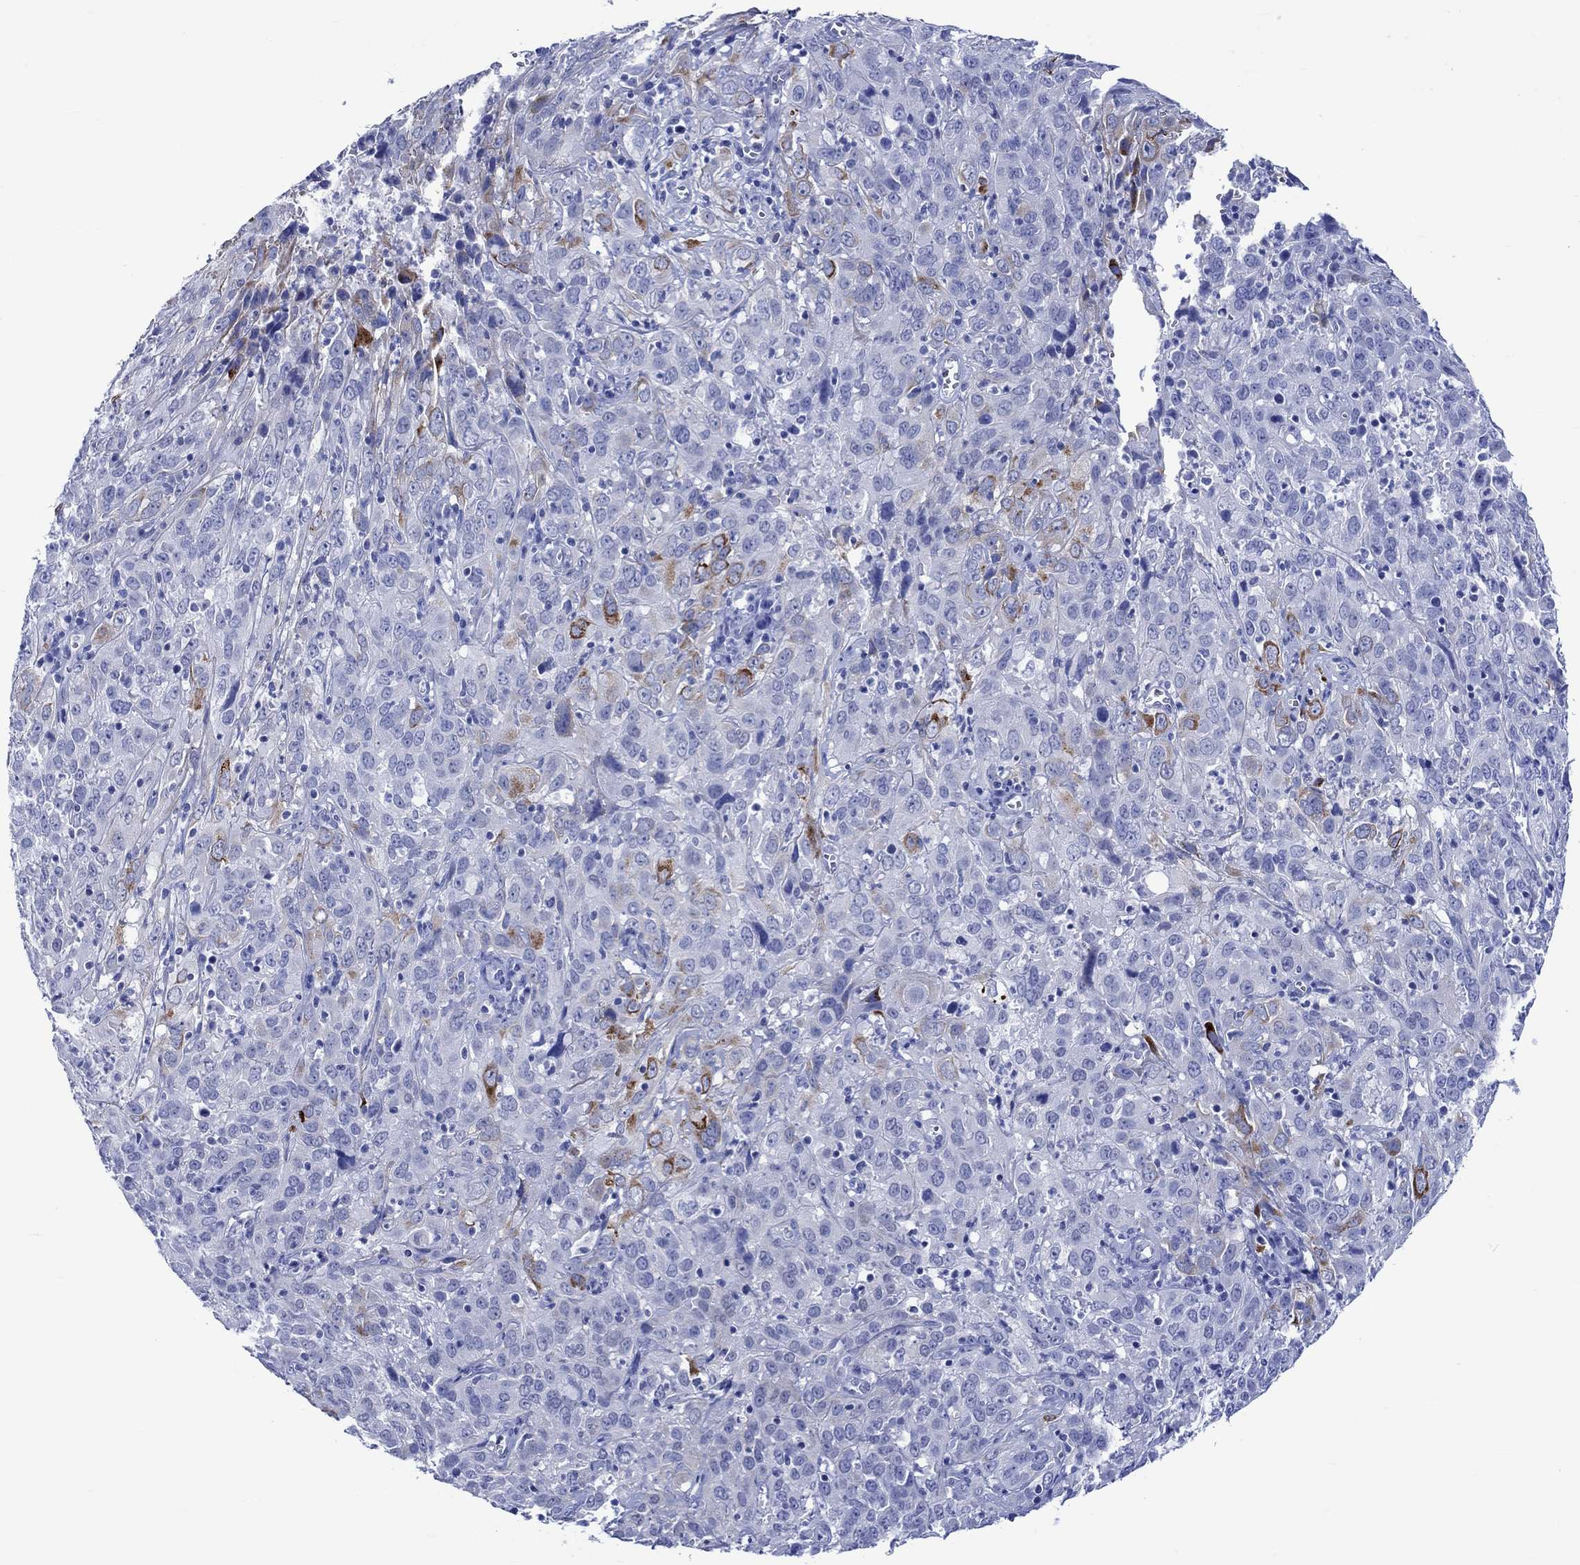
{"staining": {"intensity": "strong", "quantity": "<25%", "location": "cytoplasmic/membranous"}, "tissue": "cervical cancer", "cell_type": "Tumor cells", "image_type": "cancer", "snomed": [{"axis": "morphology", "description": "Squamous cell carcinoma, NOS"}, {"axis": "topography", "description": "Cervix"}], "caption": "Cervical cancer stained for a protein (brown) exhibits strong cytoplasmic/membranous positive expression in approximately <25% of tumor cells.", "gene": "KLHL33", "patient": {"sex": "female", "age": 32}}